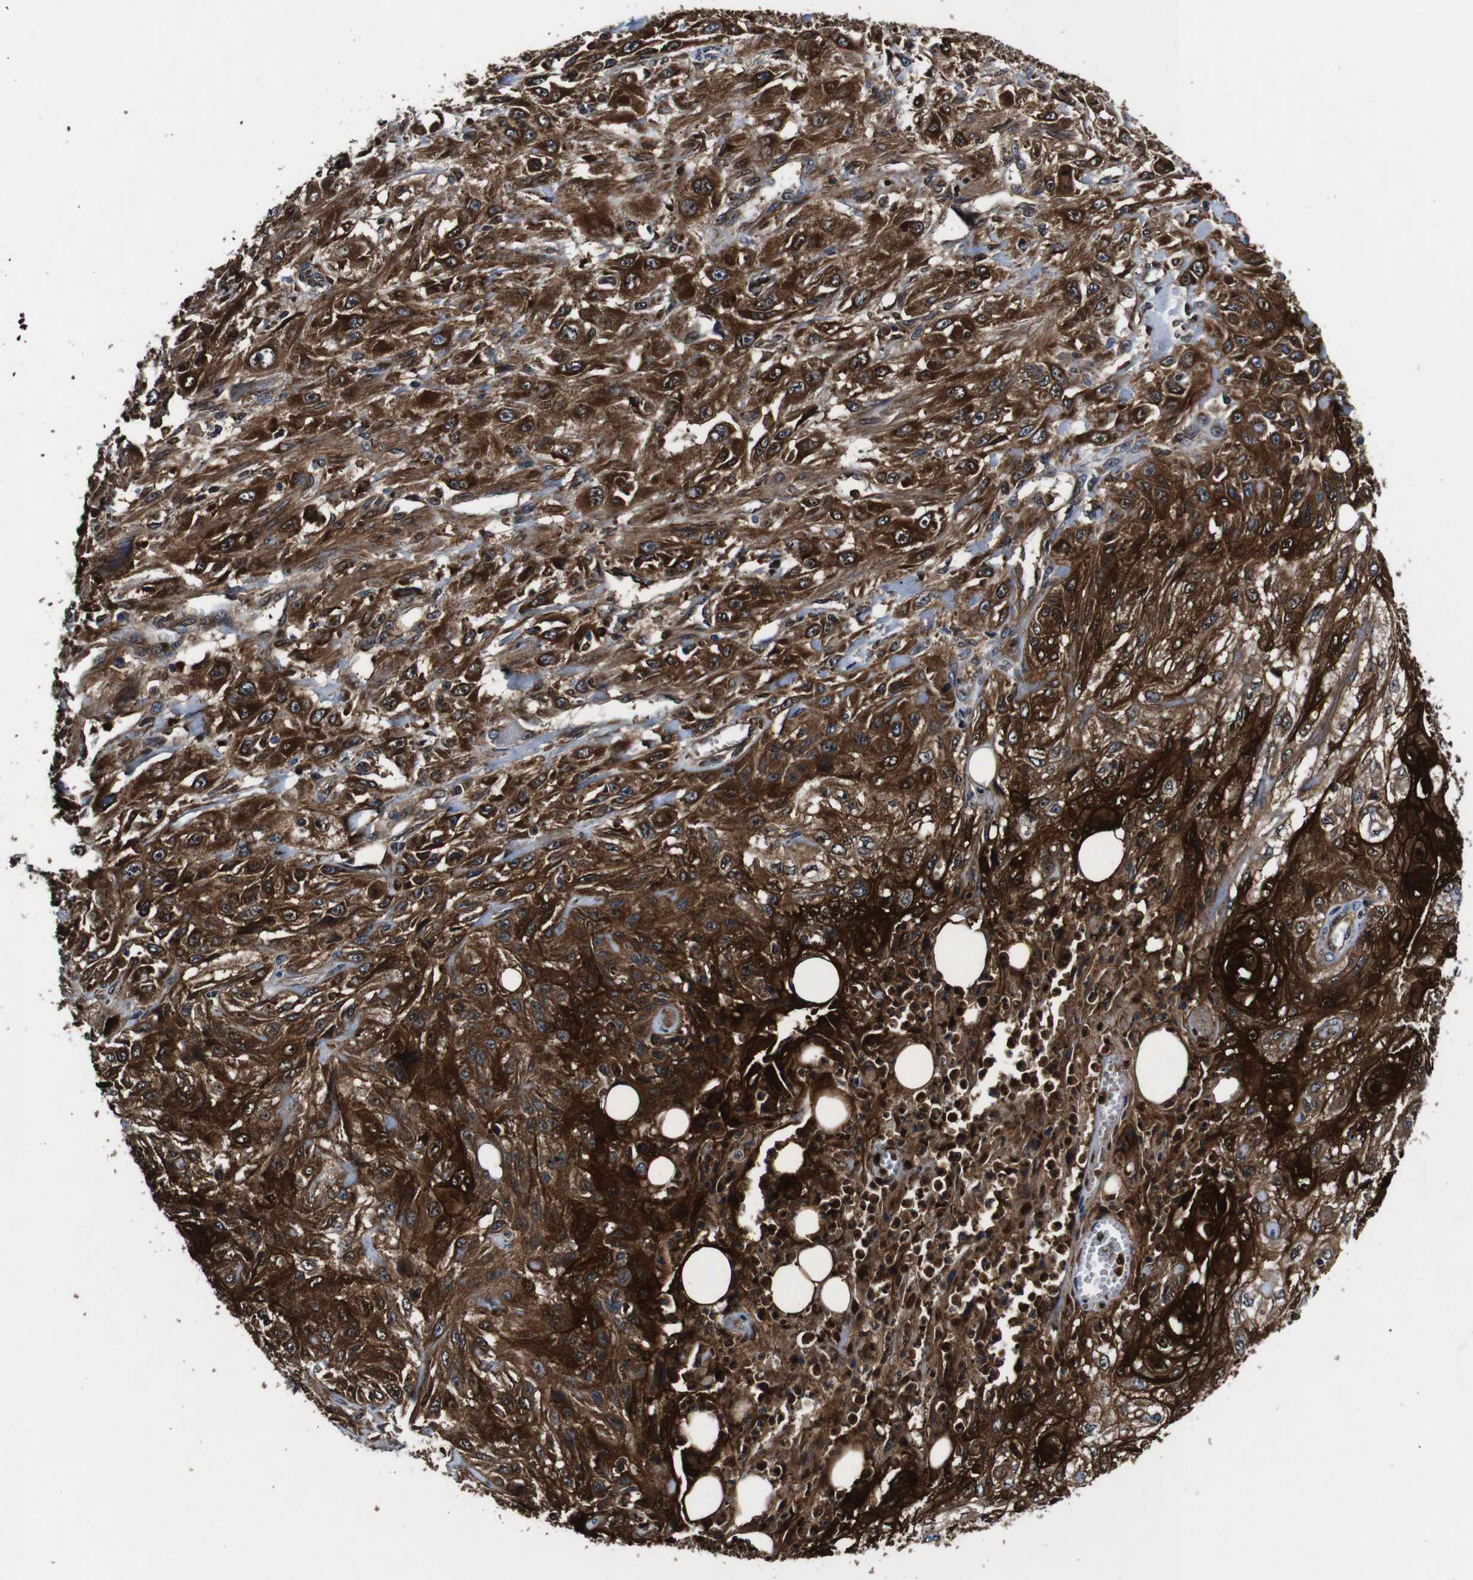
{"staining": {"intensity": "strong", "quantity": ">75%", "location": "cytoplasmic/membranous,nuclear"}, "tissue": "skin cancer", "cell_type": "Tumor cells", "image_type": "cancer", "snomed": [{"axis": "morphology", "description": "Squamous cell carcinoma, NOS"}, {"axis": "topography", "description": "Skin"}], "caption": "Immunohistochemical staining of skin squamous cell carcinoma exhibits high levels of strong cytoplasmic/membranous and nuclear positivity in about >75% of tumor cells.", "gene": "ANXA1", "patient": {"sex": "male", "age": 75}}